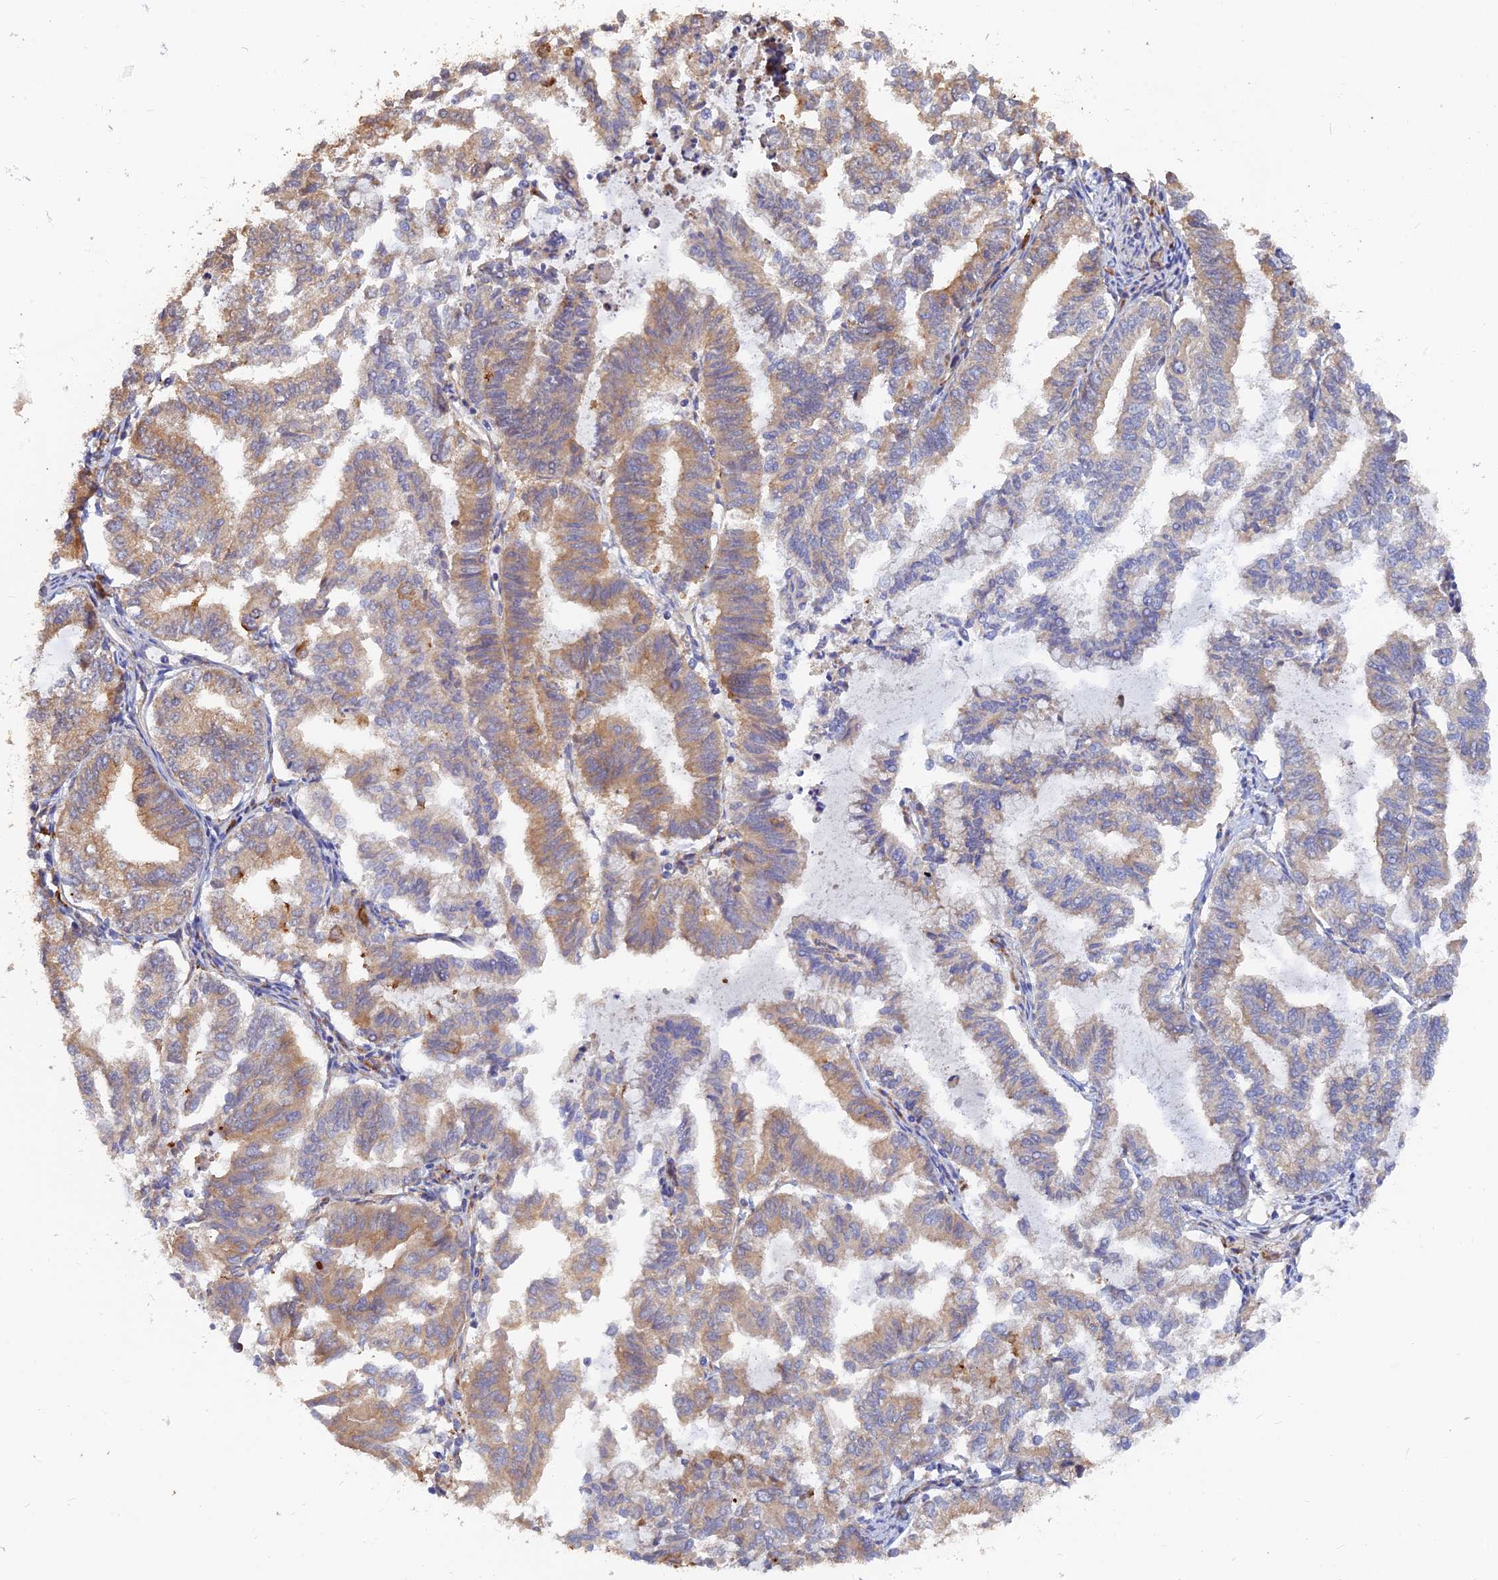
{"staining": {"intensity": "moderate", "quantity": "25%-75%", "location": "cytoplasmic/membranous"}, "tissue": "endometrial cancer", "cell_type": "Tumor cells", "image_type": "cancer", "snomed": [{"axis": "morphology", "description": "Adenocarcinoma, NOS"}, {"axis": "topography", "description": "Endometrium"}], "caption": "Brown immunohistochemical staining in endometrial cancer (adenocarcinoma) reveals moderate cytoplasmic/membranous positivity in approximately 25%-75% of tumor cells. (Stains: DAB in brown, nuclei in blue, Microscopy: brightfield microscopy at high magnification).", "gene": "WBP11", "patient": {"sex": "female", "age": 79}}